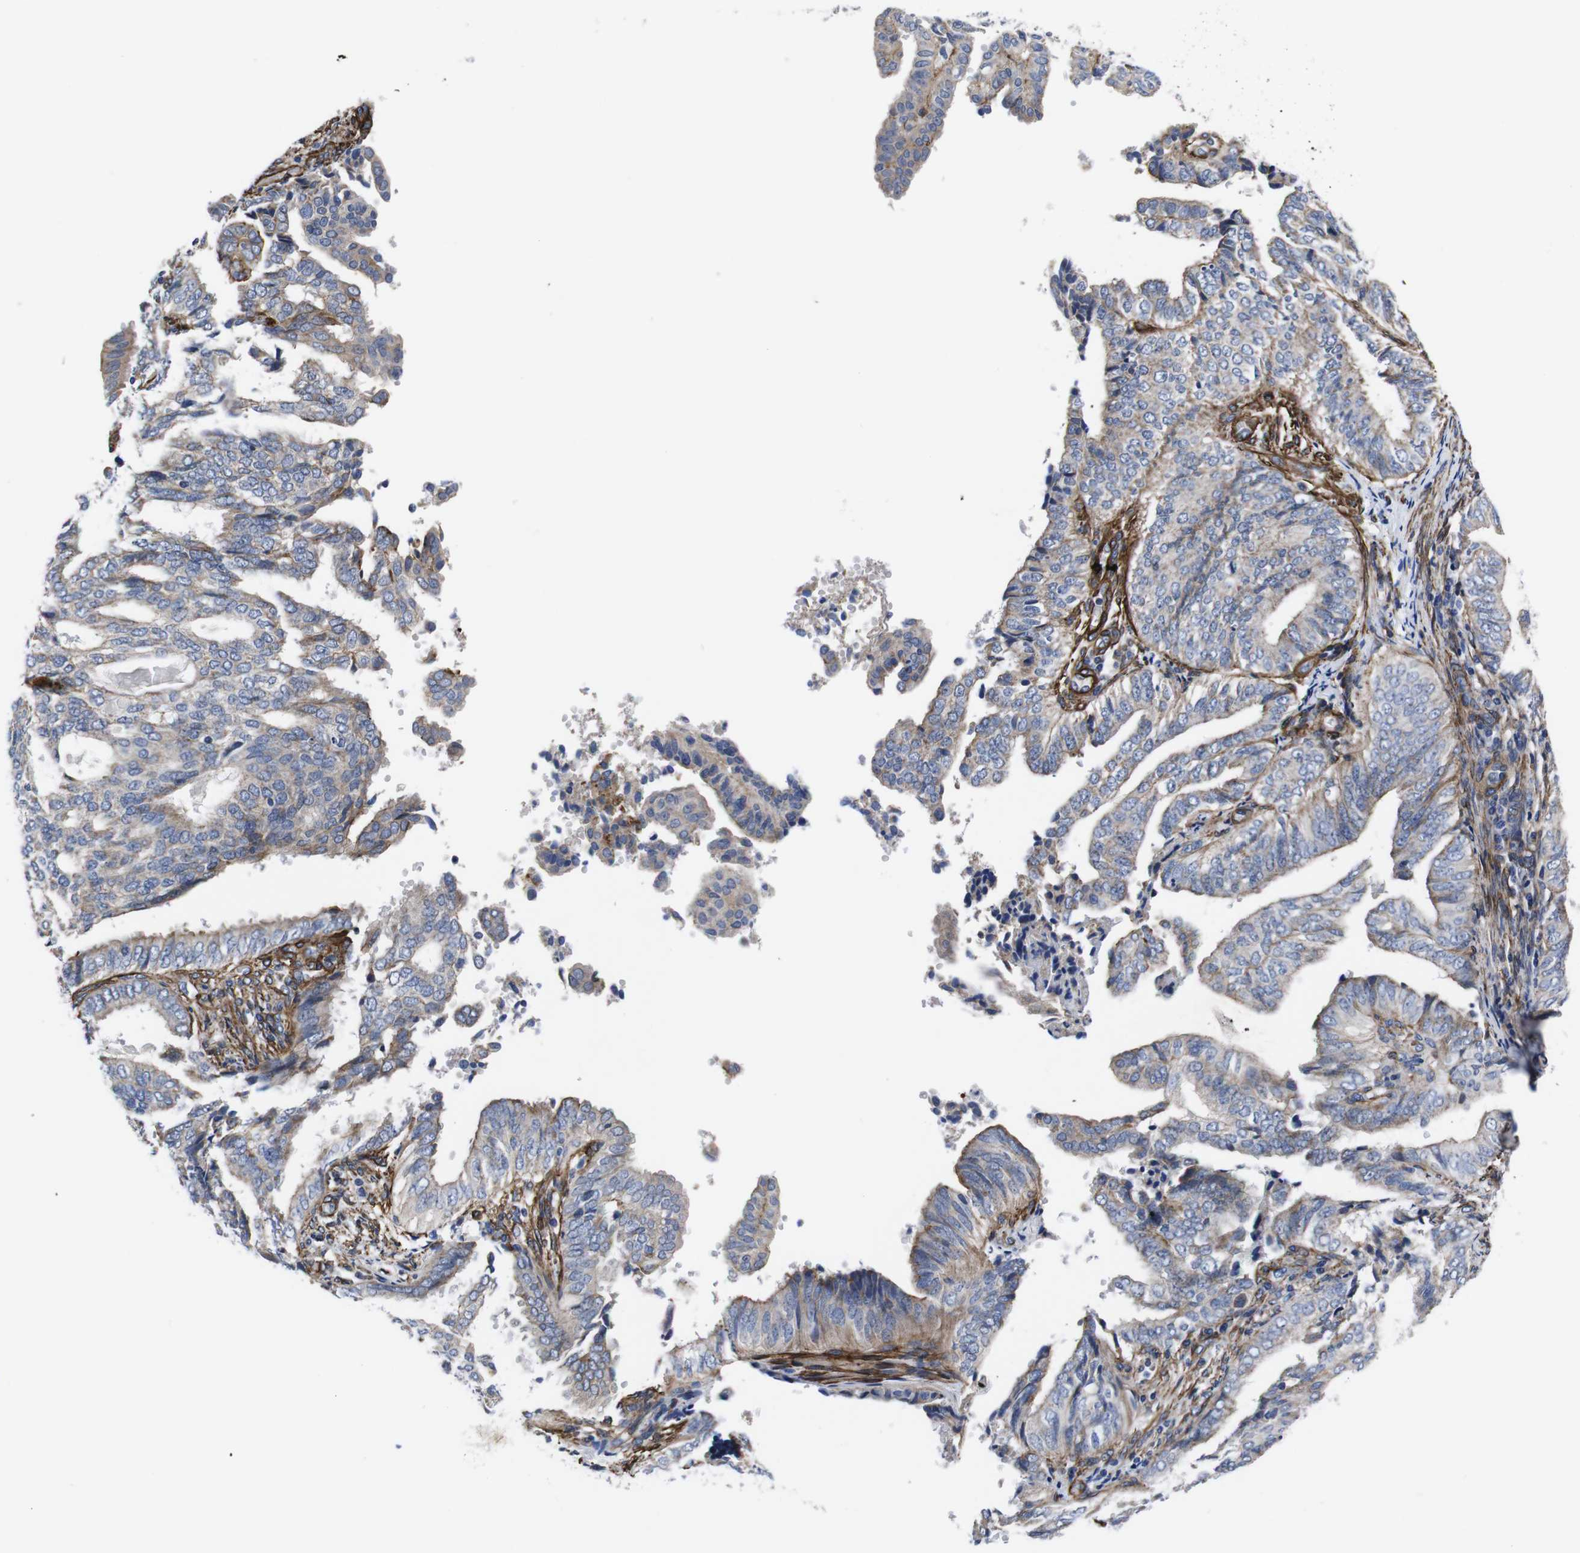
{"staining": {"intensity": "weak", "quantity": "<25%", "location": "cytoplasmic/membranous"}, "tissue": "endometrial cancer", "cell_type": "Tumor cells", "image_type": "cancer", "snomed": [{"axis": "morphology", "description": "Adenocarcinoma, NOS"}, {"axis": "topography", "description": "Endometrium"}], "caption": "The histopathology image exhibits no staining of tumor cells in endometrial cancer (adenocarcinoma). (Stains: DAB immunohistochemistry with hematoxylin counter stain, Microscopy: brightfield microscopy at high magnification).", "gene": "WNT10A", "patient": {"sex": "female", "age": 58}}